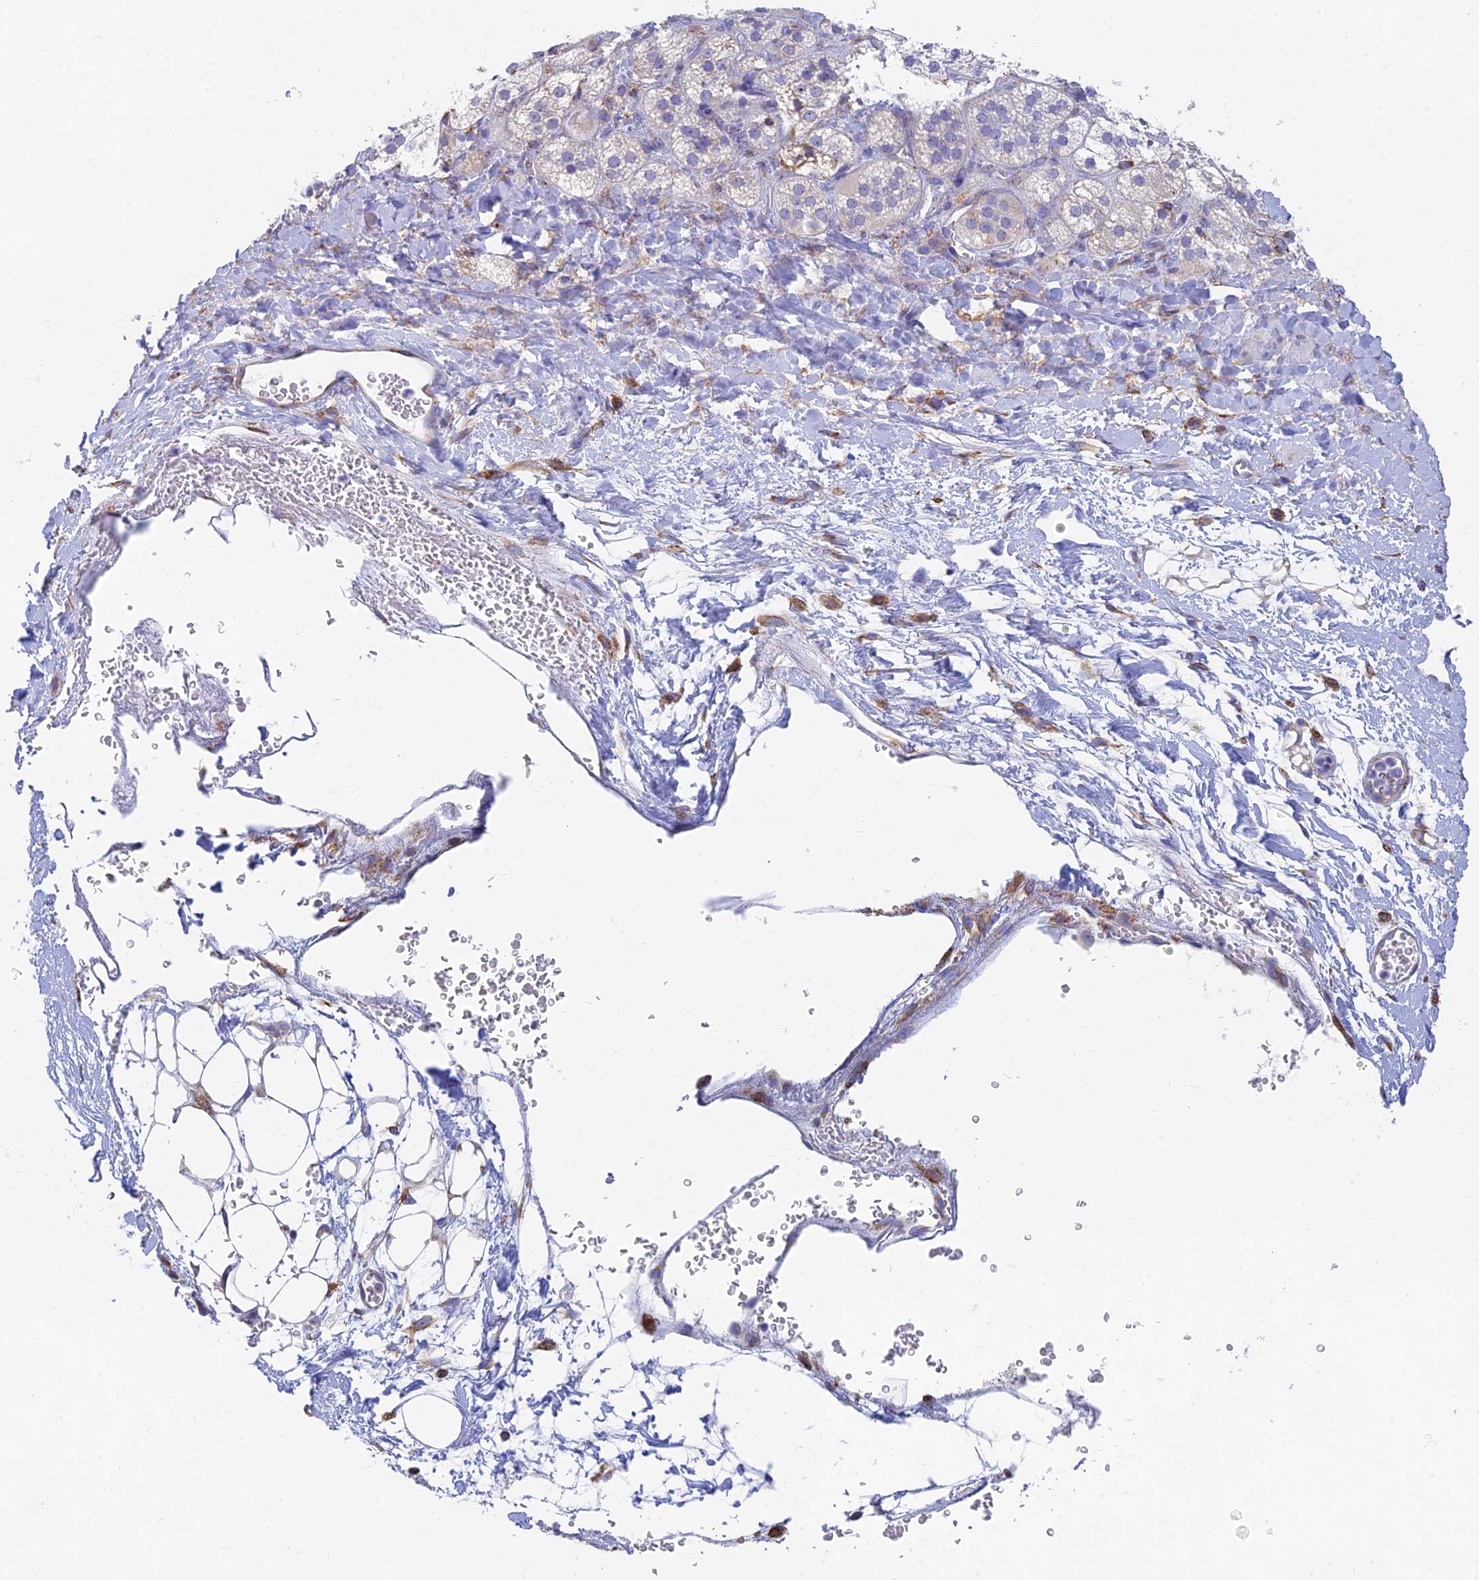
{"staining": {"intensity": "weak", "quantity": "<25%", "location": "cytoplasmic/membranous"}, "tissue": "adrenal gland", "cell_type": "Glandular cells", "image_type": "normal", "snomed": [{"axis": "morphology", "description": "Normal tissue, NOS"}, {"axis": "topography", "description": "Adrenal gland"}], "caption": "IHC of unremarkable human adrenal gland shows no staining in glandular cells.", "gene": "WDR35", "patient": {"sex": "male", "age": 61}}